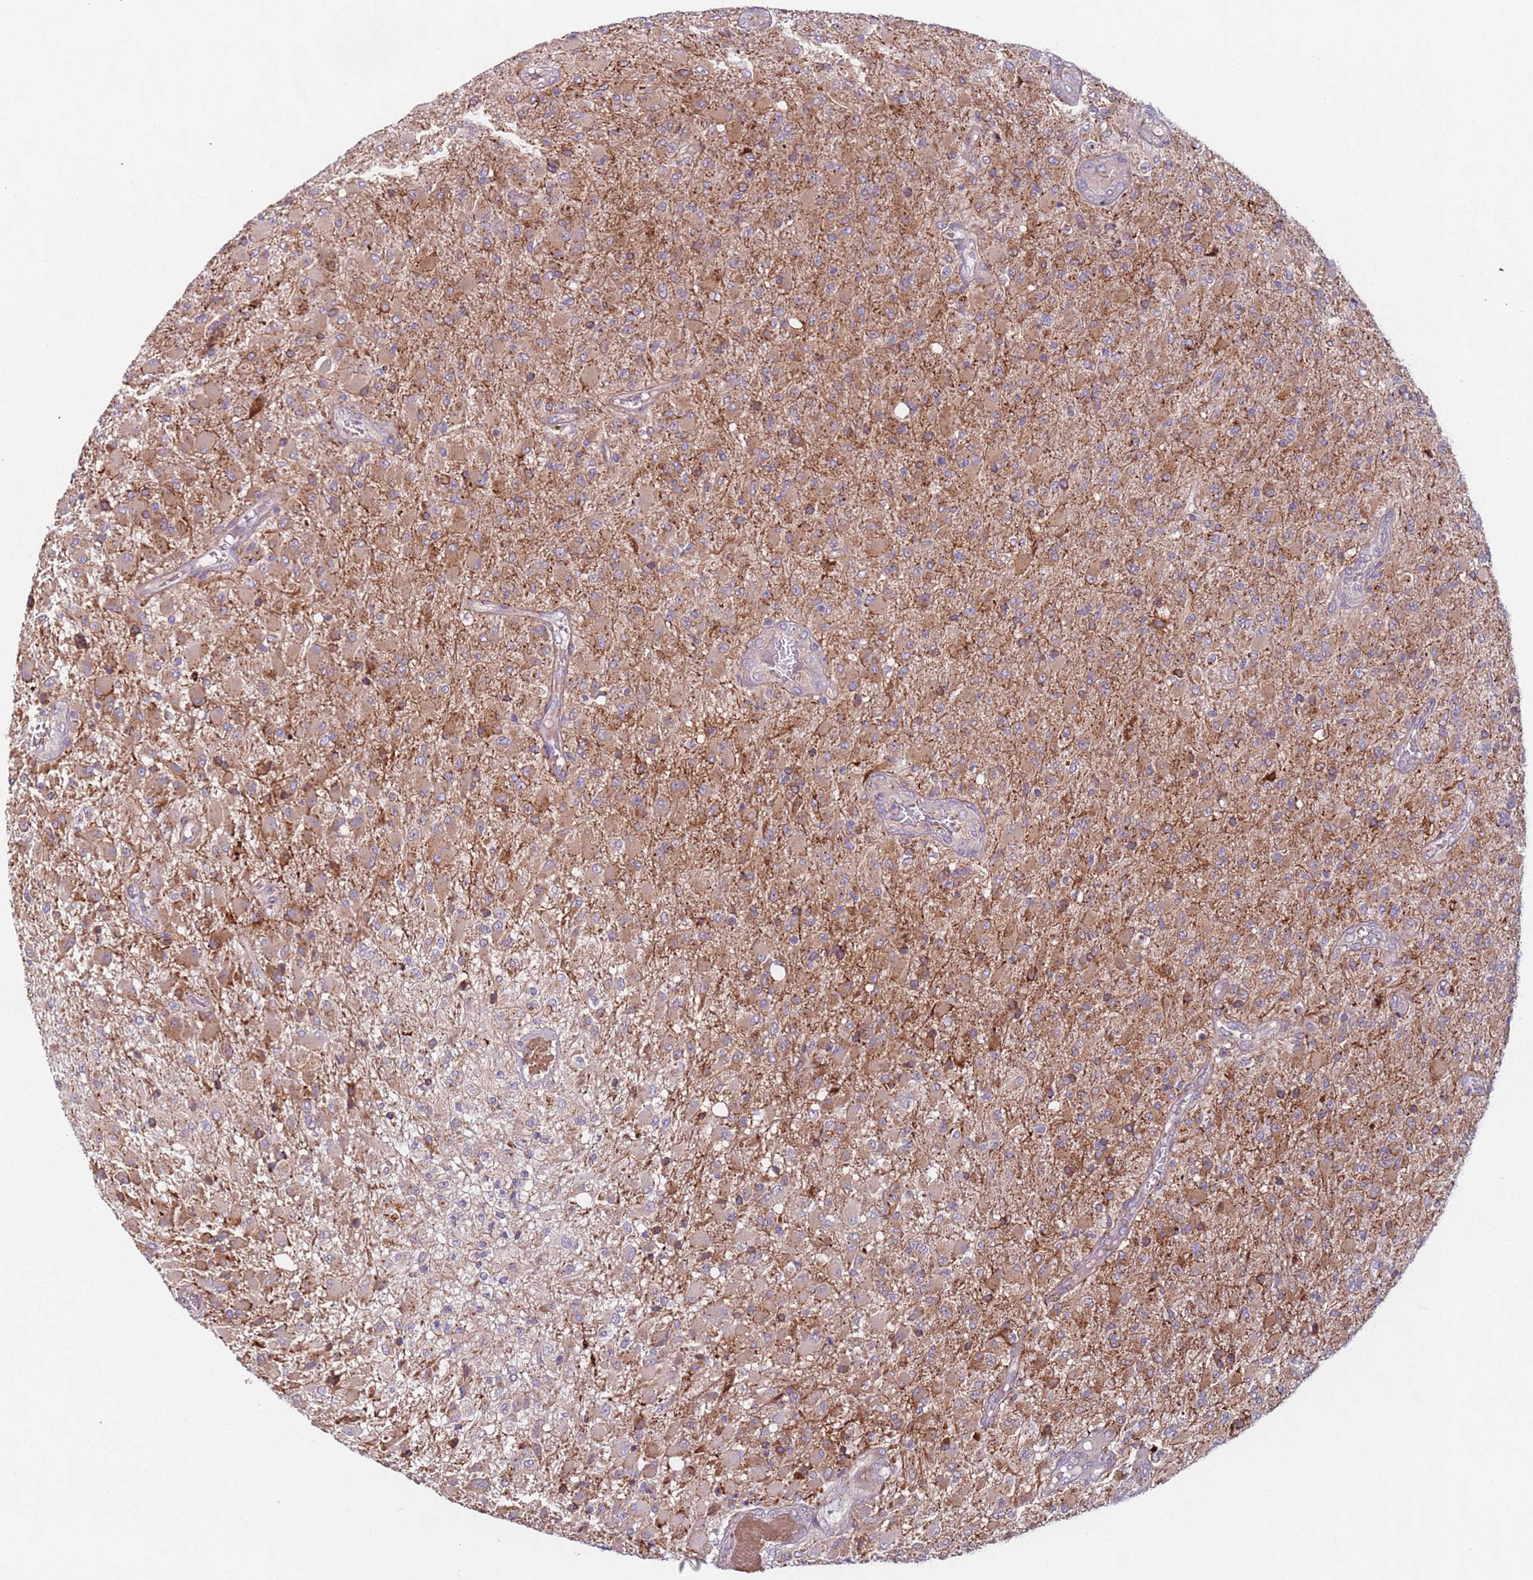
{"staining": {"intensity": "moderate", "quantity": "25%-75%", "location": "cytoplasmic/membranous"}, "tissue": "glioma", "cell_type": "Tumor cells", "image_type": "cancer", "snomed": [{"axis": "morphology", "description": "Glioma, malignant, Low grade"}, {"axis": "topography", "description": "Brain"}], "caption": "Human malignant glioma (low-grade) stained with a brown dye displays moderate cytoplasmic/membranous positive expression in approximately 25%-75% of tumor cells.", "gene": "AKTIP", "patient": {"sex": "male", "age": 65}}